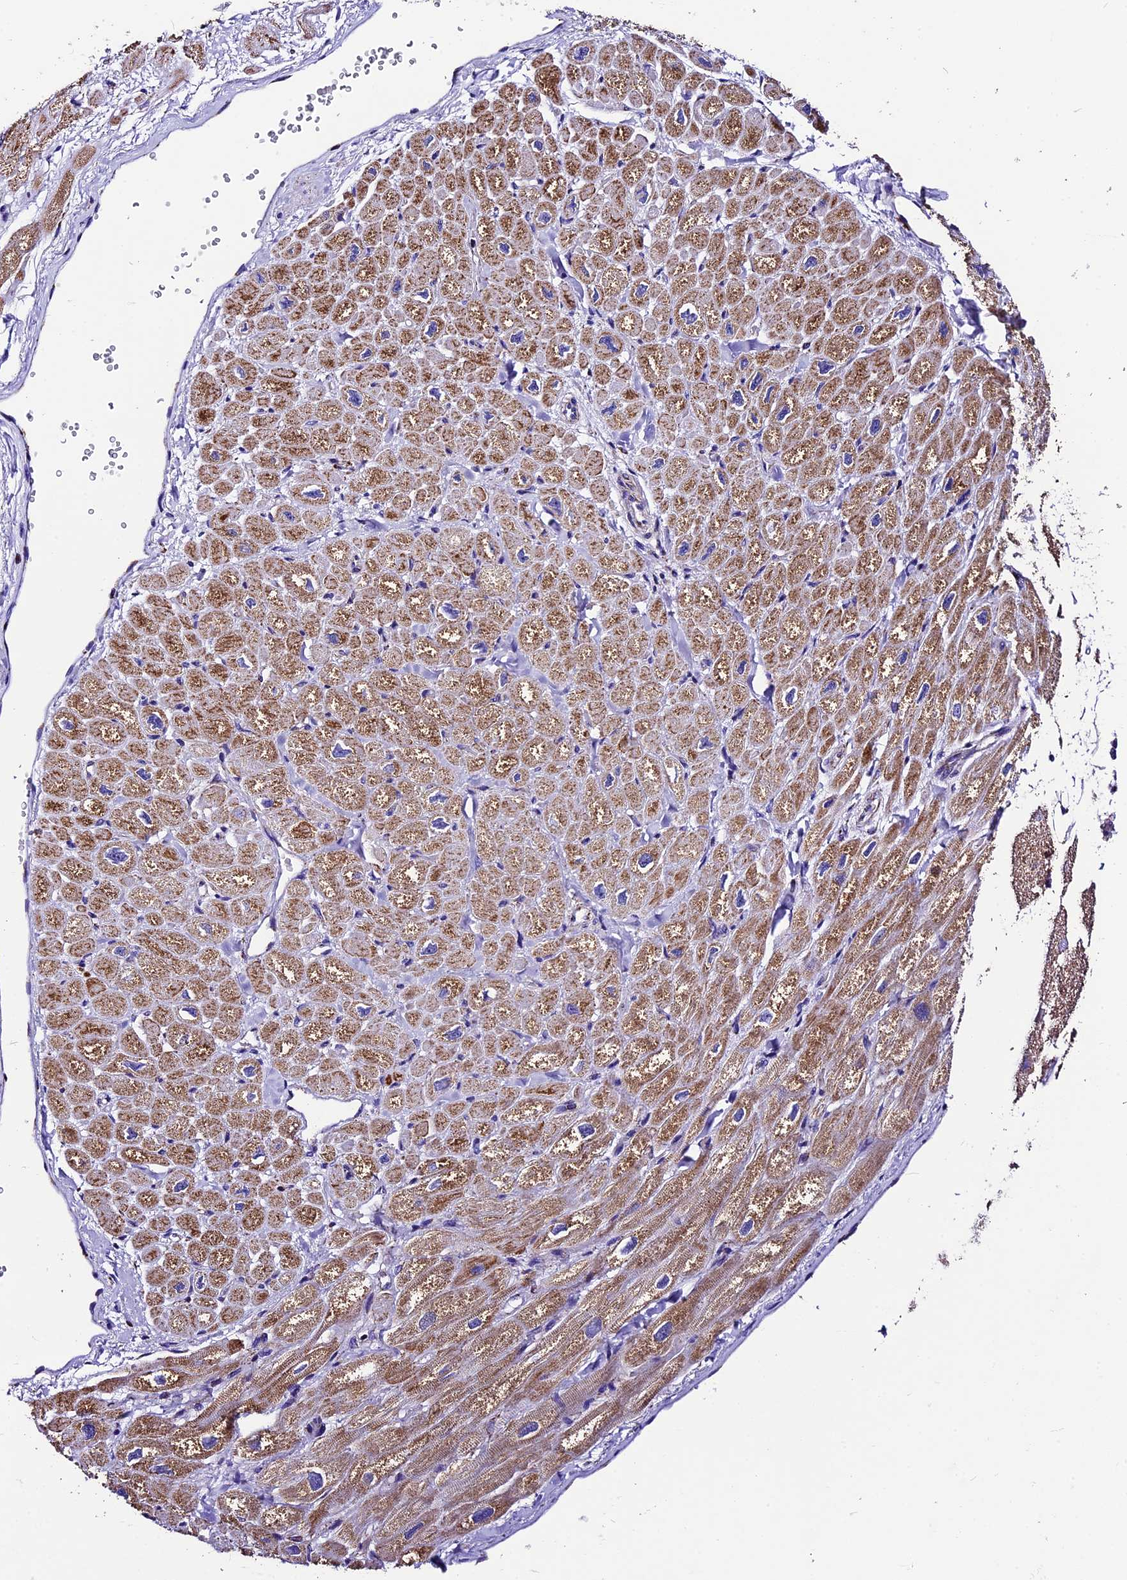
{"staining": {"intensity": "moderate", "quantity": ">75%", "location": "cytoplasmic/membranous"}, "tissue": "heart muscle", "cell_type": "Cardiomyocytes", "image_type": "normal", "snomed": [{"axis": "morphology", "description": "Normal tissue, NOS"}, {"axis": "topography", "description": "Heart"}], "caption": "Immunohistochemical staining of normal heart muscle exhibits moderate cytoplasmic/membranous protein staining in about >75% of cardiomyocytes.", "gene": "DCAF5", "patient": {"sex": "male", "age": 65}}